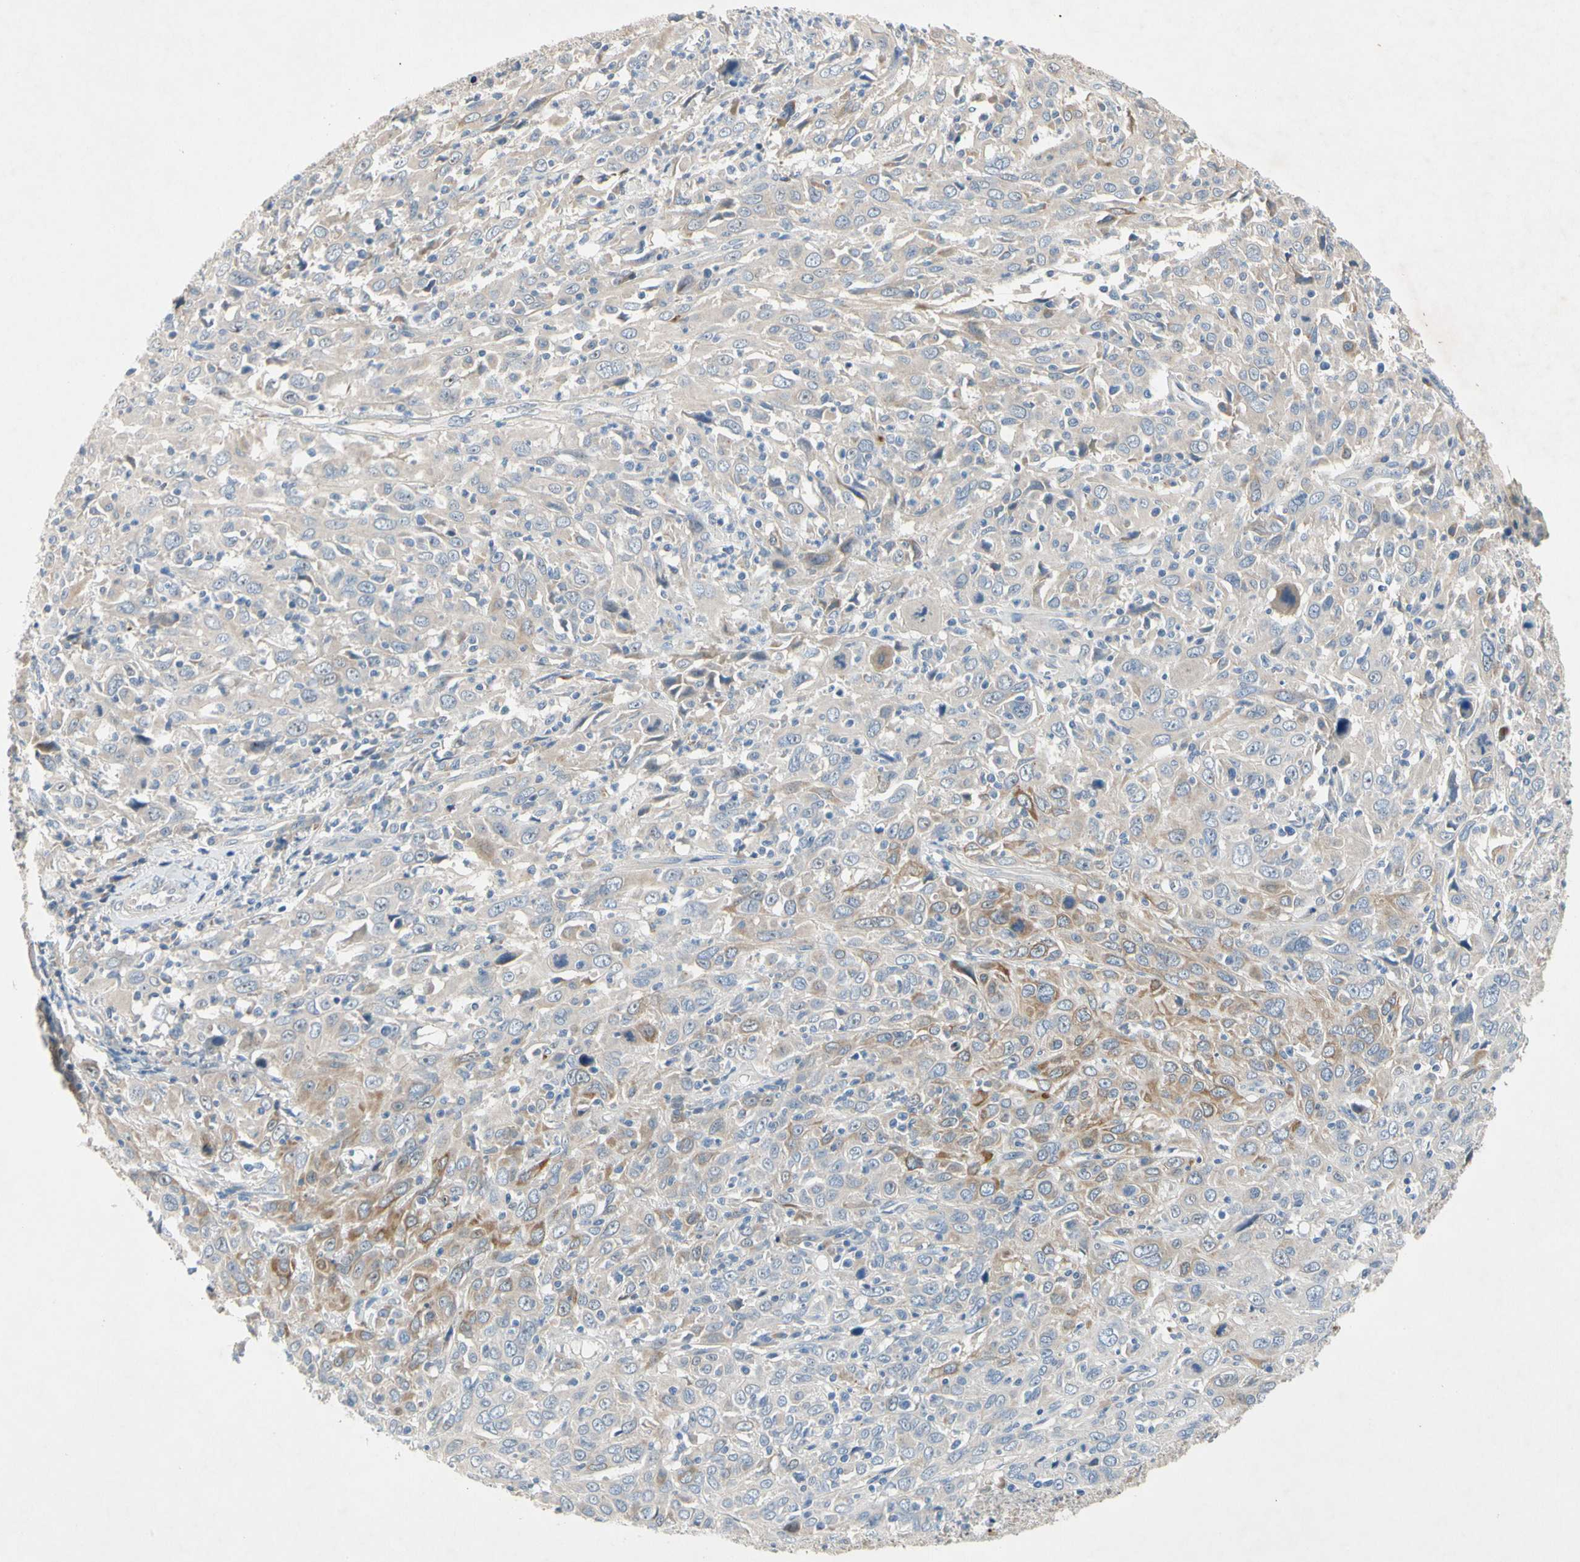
{"staining": {"intensity": "weak", "quantity": "<25%", "location": "cytoplasmic/membranous"}, "tissue": "cervical cancer", "cell_type": "Tumor cells", "image_type": "cancer", "snomed": [{"axis": "morphology", "description": "Squamous cell carcinoma, NOS"}, {"axis": "topography", "description": "Cervix"}], "caption": "Immunohistochemistry (IHC) micrograph of neoplastic tissue: human cervical cancer (squamous cell carcinoma) stained with DAB (3,3'-diaminobenzidine) shows no significant protein expression in tumor cells.", "gene": "GAS6", "patient": {"sex": "female", "age": 46}}